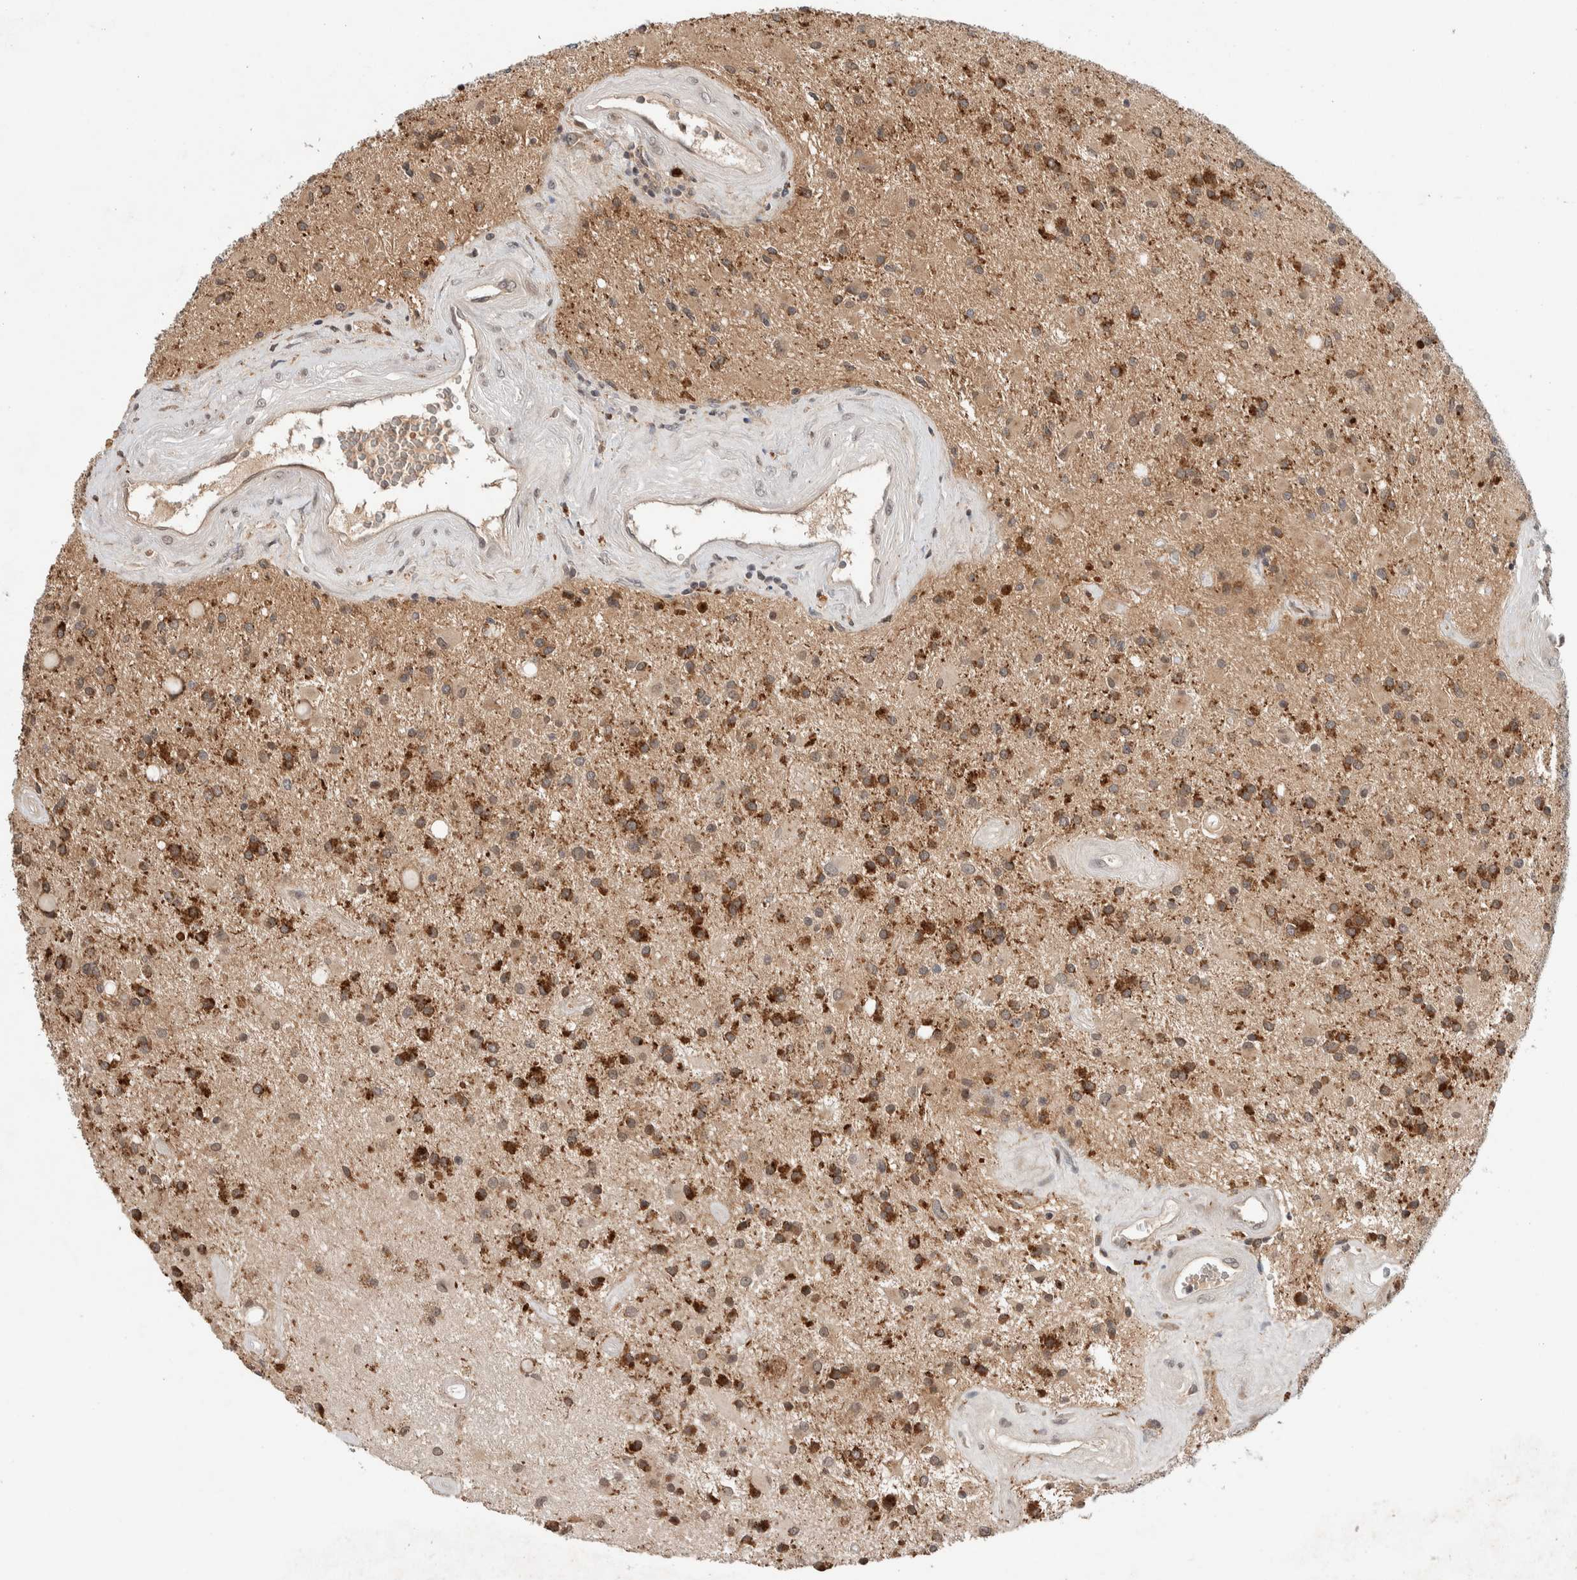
{"staining": {"intensity": "moderate", "quantity": "25%-75%", "location": "cytoplasmic/membranous"}, "tissue": "glioma", "cell_type": "Tumor cells", "image_type": "cancer", "snomed": [{"axis": "morphology", "description": "Glioma, malignant, Low grade"}, {"axis": "topography", "description": "Brain"}], "caption": "Immunohistochemistry micrograph of neoplastic tissue: human low-grade glioma (malignant) stained using IHC demonstrates medium levels of moderate protein expression localized specifically in the cytoplasmic/membranous of tumor cells, appearing as a cytoplasmic/membranous brown color.", "gene": "KCNK1", "patient": {"sex": "male", "age": 58}}